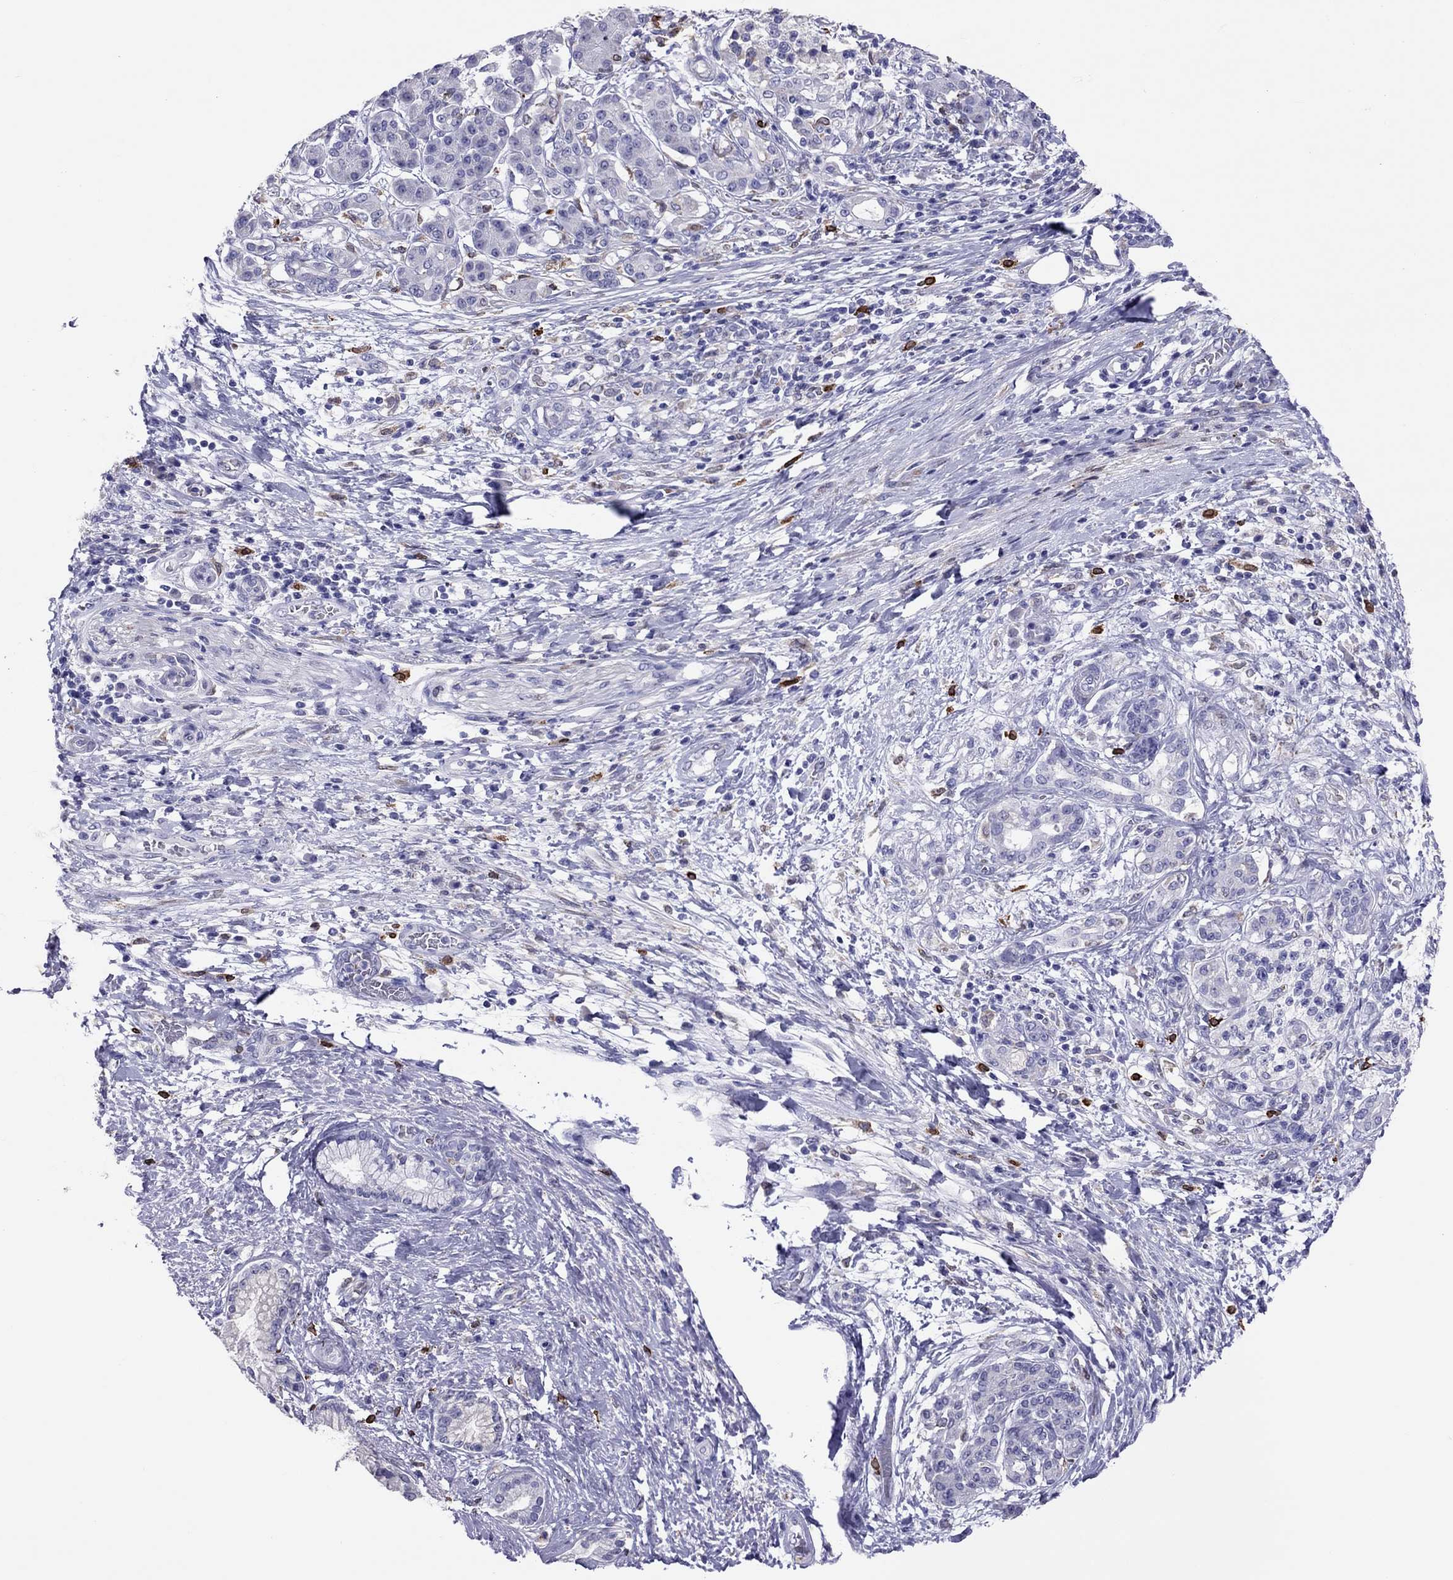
{"staining": {"intensity": "negative", "quantity": "none", "location": "none"}, "tissue": "pancreatic cancer", "cell_type": "Tumor cells", "image_type": "cancer", "snomed": [{"axis": "morphology", "description": "Adenocarcinoma, NOS"}, {"axis": "topography", "description": "Pancreas"}], "caption": "Pancreatic adenocarcinoma stained for a protein using IHC shows no staining tumor cells.", "gene": "ADORA2A", "patient": {"sex": "female", "age": 73}}